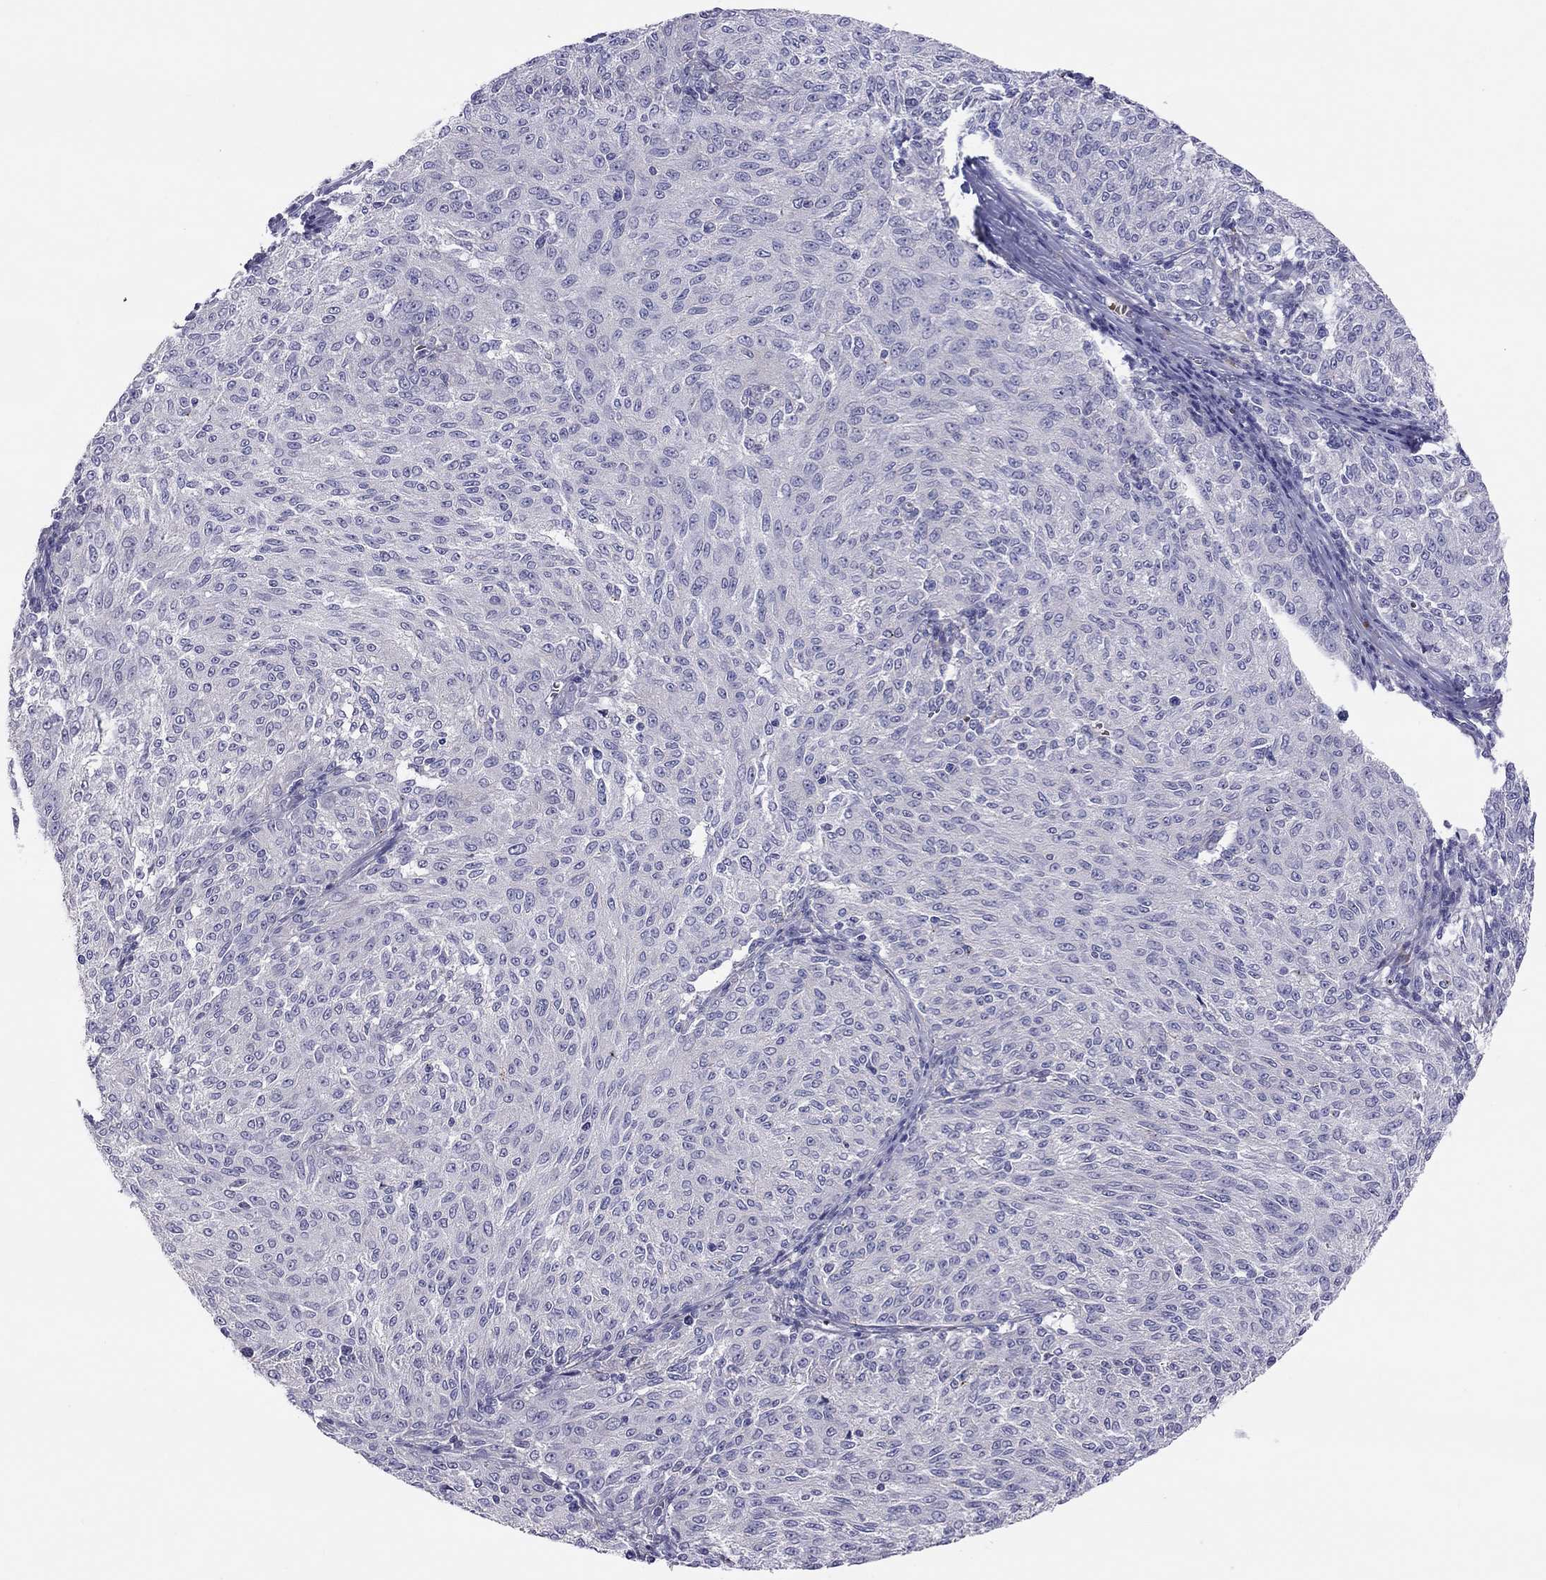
{"staining": {"intensity": "negative", "quantity": "none", "location": "none"}, "tissue": "melanoma", "cell_type": "Tumor cells", "image_type": "cancer", "snomed": [{"axis": "morphology", "description": "Malignant melanoma, NOS"}, {"axis": "topography", "description": "Skin"}], "caption": "Immunohistochemical staining of human malignant melanoma exhibits no significant expression in tumor cells.", "gene": "FRMD1", "patient": {"sex": "female", "age": 72}}